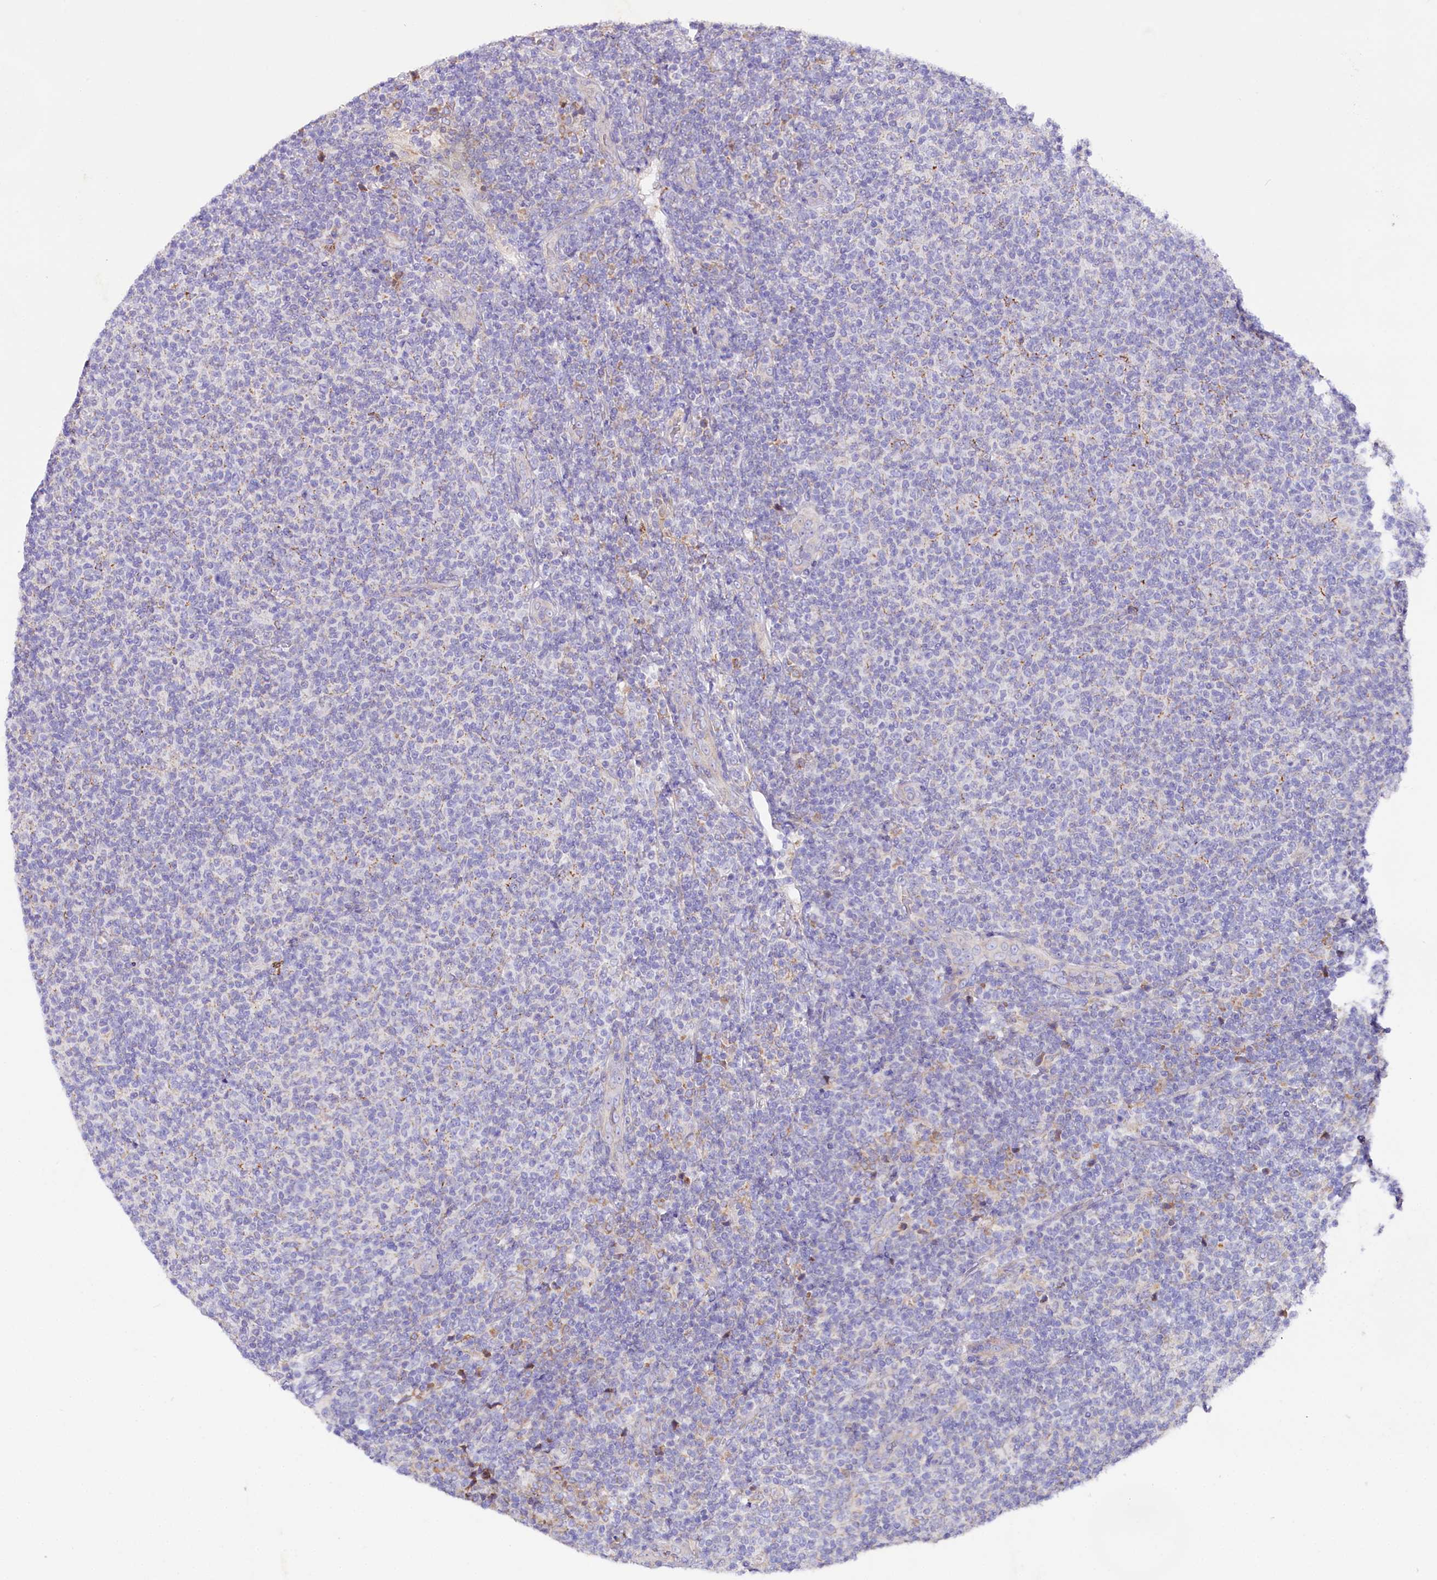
{"staining": {"intensity": "moderate", "quantity": "<25%", "location": "cytoplasmic/membranous"}, "tissue": "lymphoma", "cell_type": "Tumor cells", "image_type": "cancer", "snomed": [{"axis": "morphology", "description": "Malignant lymphoma, non-Hodgkin's type, Low grade"}, {"axis": "topography", "description": "Lymph node"}], "caption": "There is low levels of moderate cytoplasmic/membranous staining in tumor cells of malignant lymphoma, non-Hodgkin's type (low-grade), as demonstrated by immunohistochemical staining (brown color).", "gene": "SACM1L", "patient": {"sex": "male", "age": 66}}